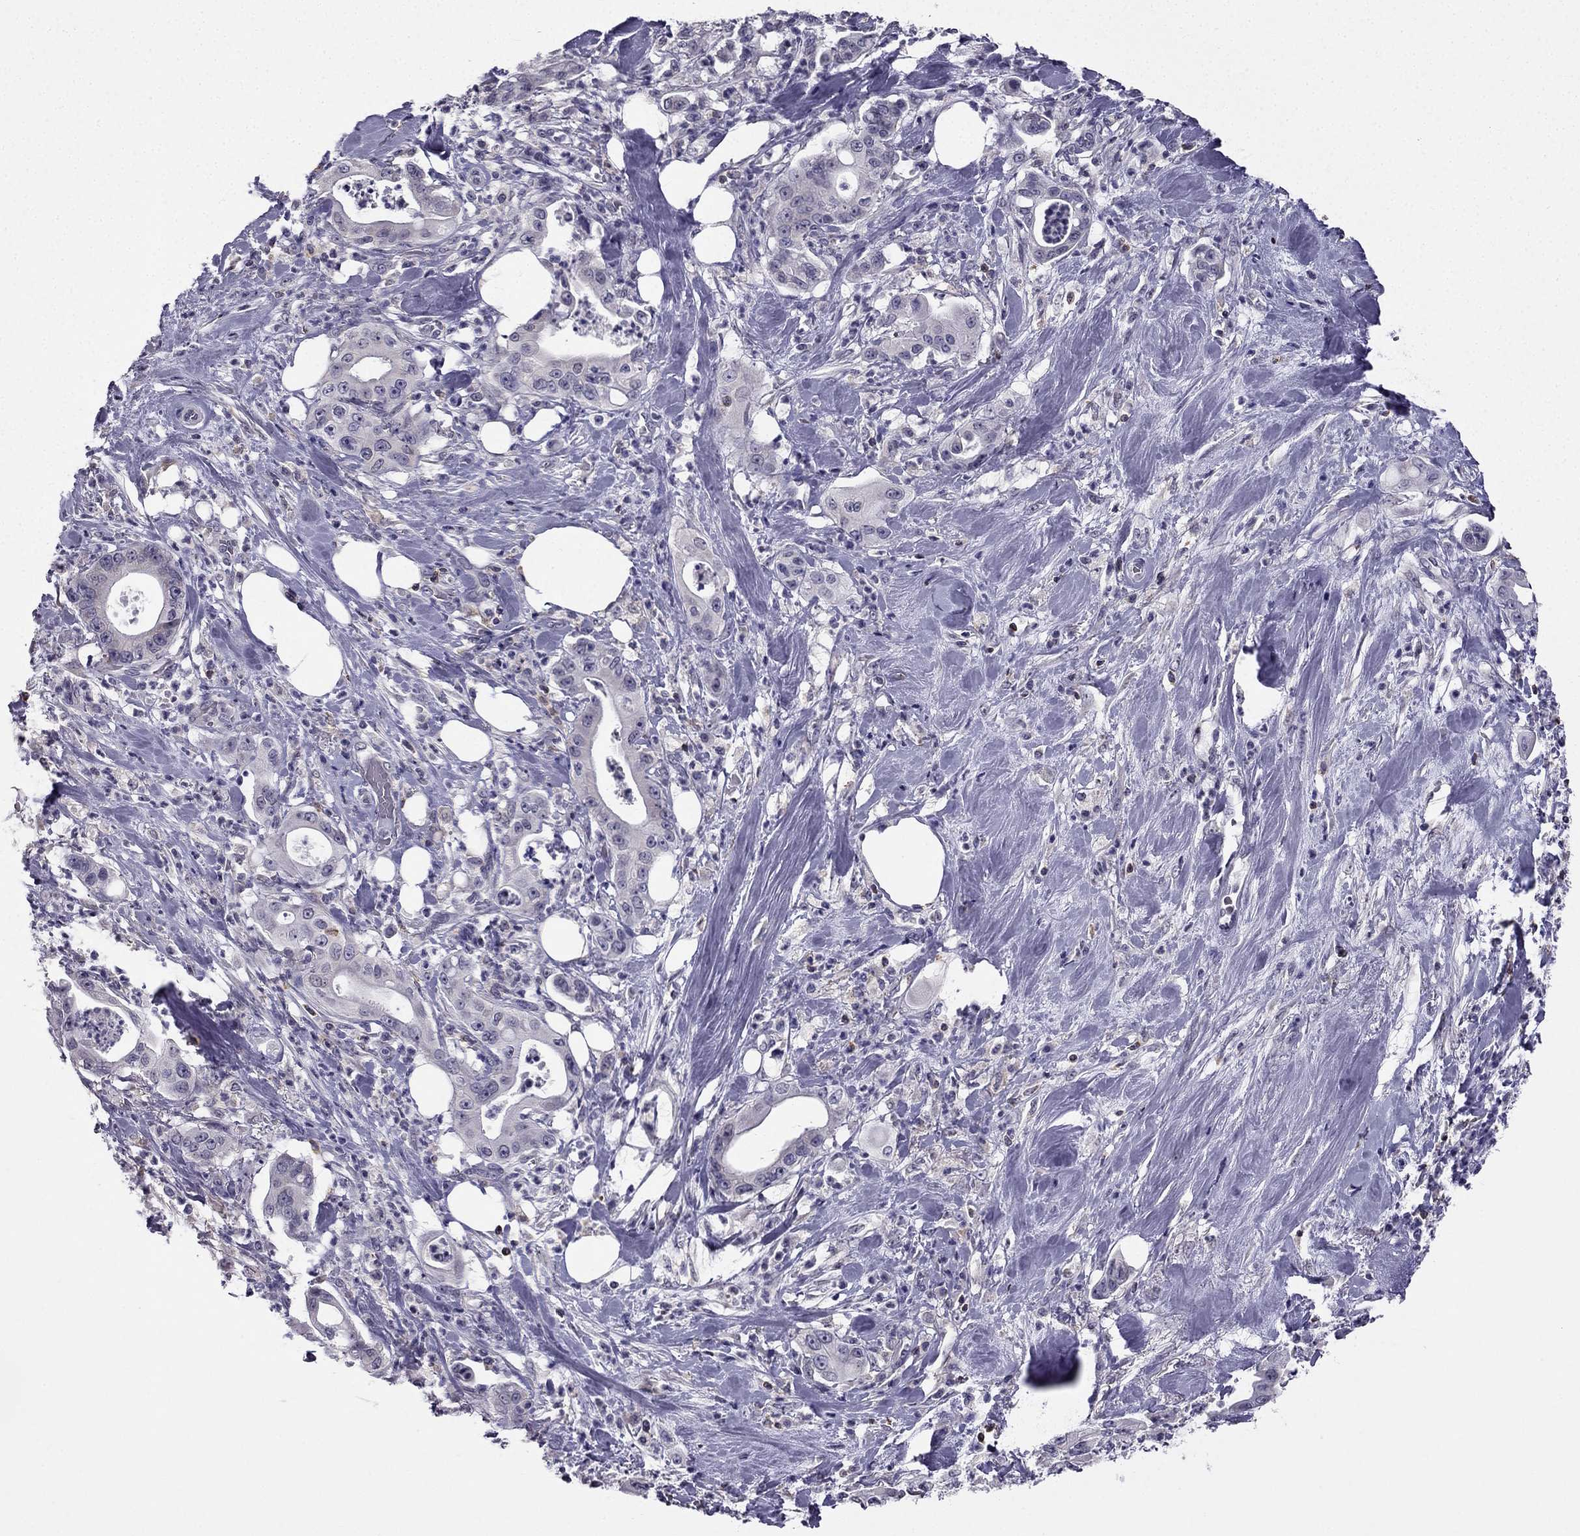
{"staining": {"intensity": "negative", "quantity": "none", "location": "none"}, "tissue": "pancreatic cancer", "cell_type": "Tumor cells", "image_type": "cancer", "snomed": [{"axis": "morphology", "description": "Adenocarcinoma, NOS"}, {"axis": "topography", "description": "Pancreas"}], "caption": "This image is of pancreatic cancer (adenocarcinoma) stained with immunohistochemistry (IHC) to label a protein in brown with the nuclei are counter-stained blue. There is no positivity in tumor cells.", "gene": "CCK", "patient": {"sex": "male", "age": 71}}